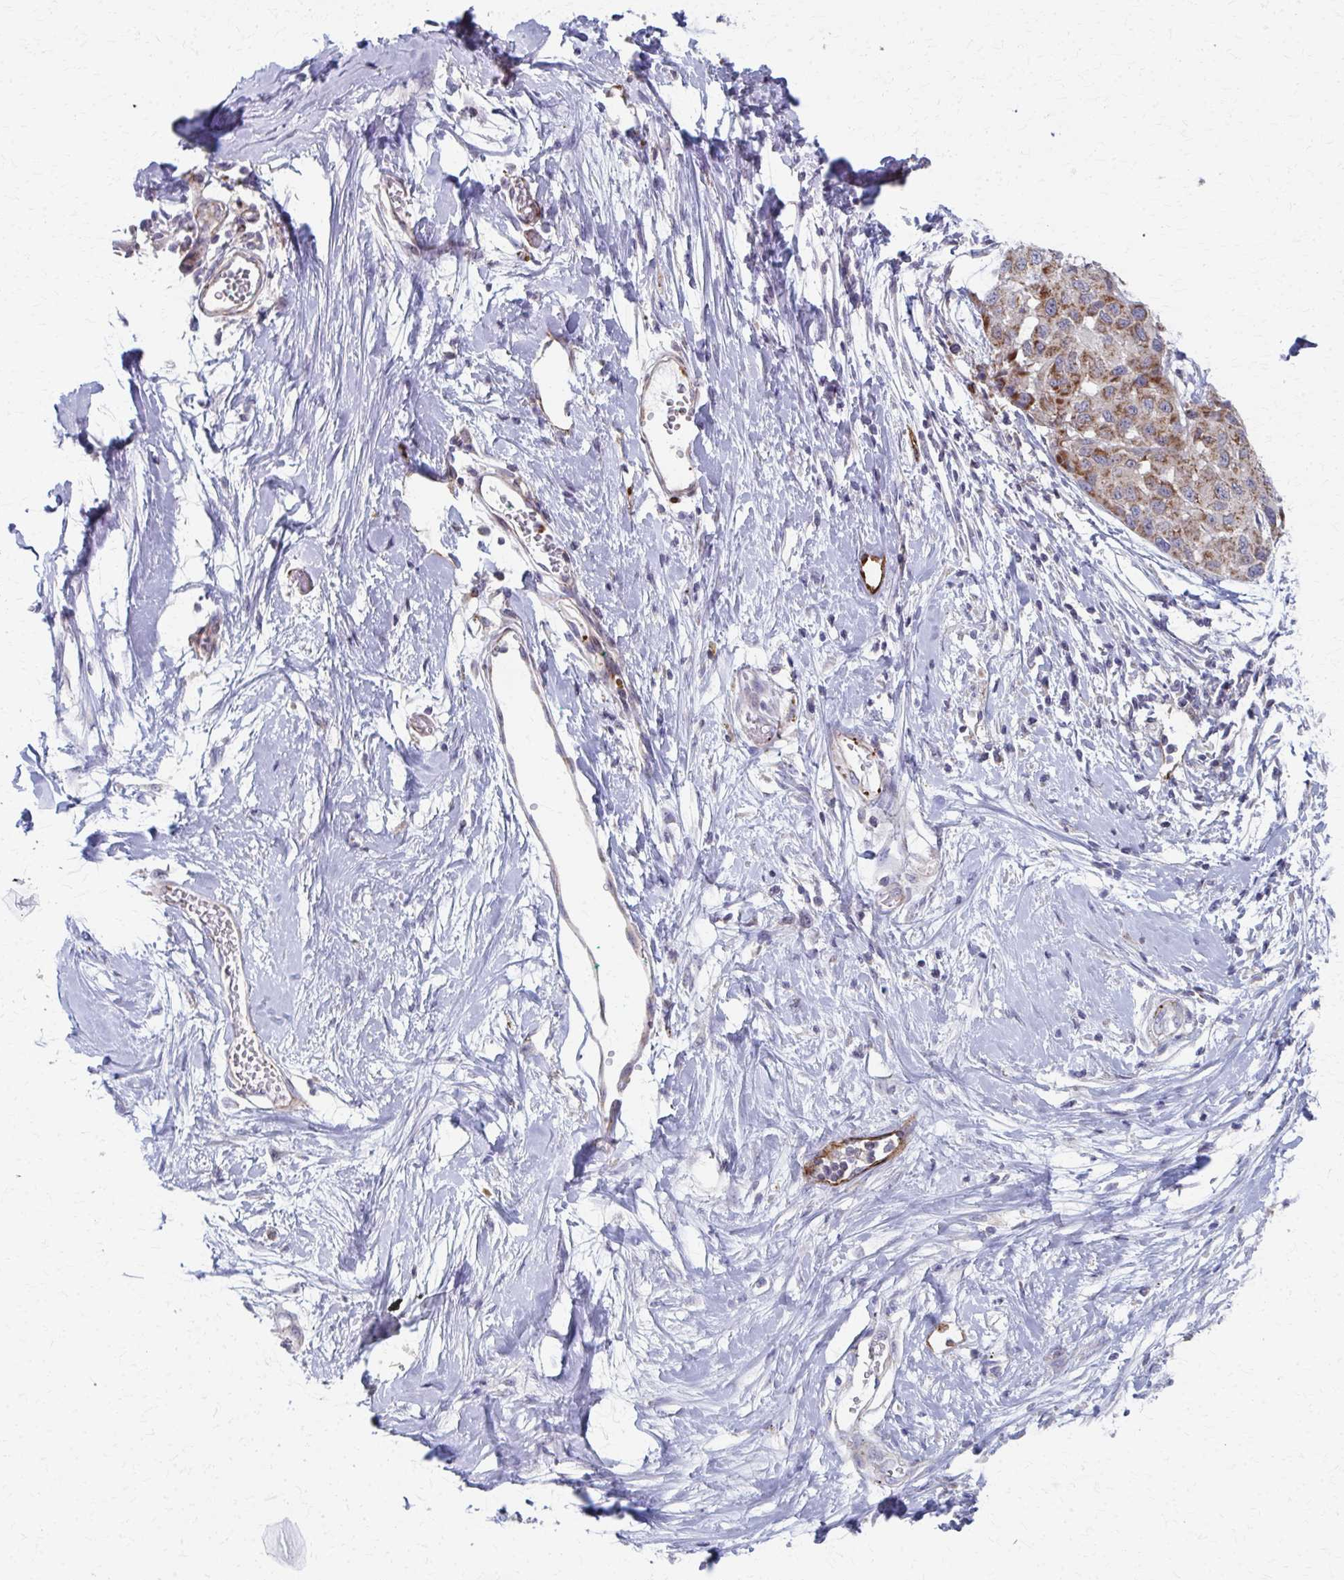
{"staining": {"intensity": "moderate", "quantity": "25%-75%", "location": "cytoplasmic/membranous"}, "tissue": "melanoma", "cell_type": "Tumor cells", "image_type": "cancer", "snomed": [{"axis": "morphology", "description": "Malignant melanoma, NOS"}, {"axis": "topography", "description": "Skin"}], "caption": "An IHC histopathology image of neoplastic tissue is shown. Protein staining in brown highlights moderate cytoplasmic/membranous positivity in melanoma within tumor cells.", "gene": "FAHD1", "patient": {"sex": "male", "age": 62}}